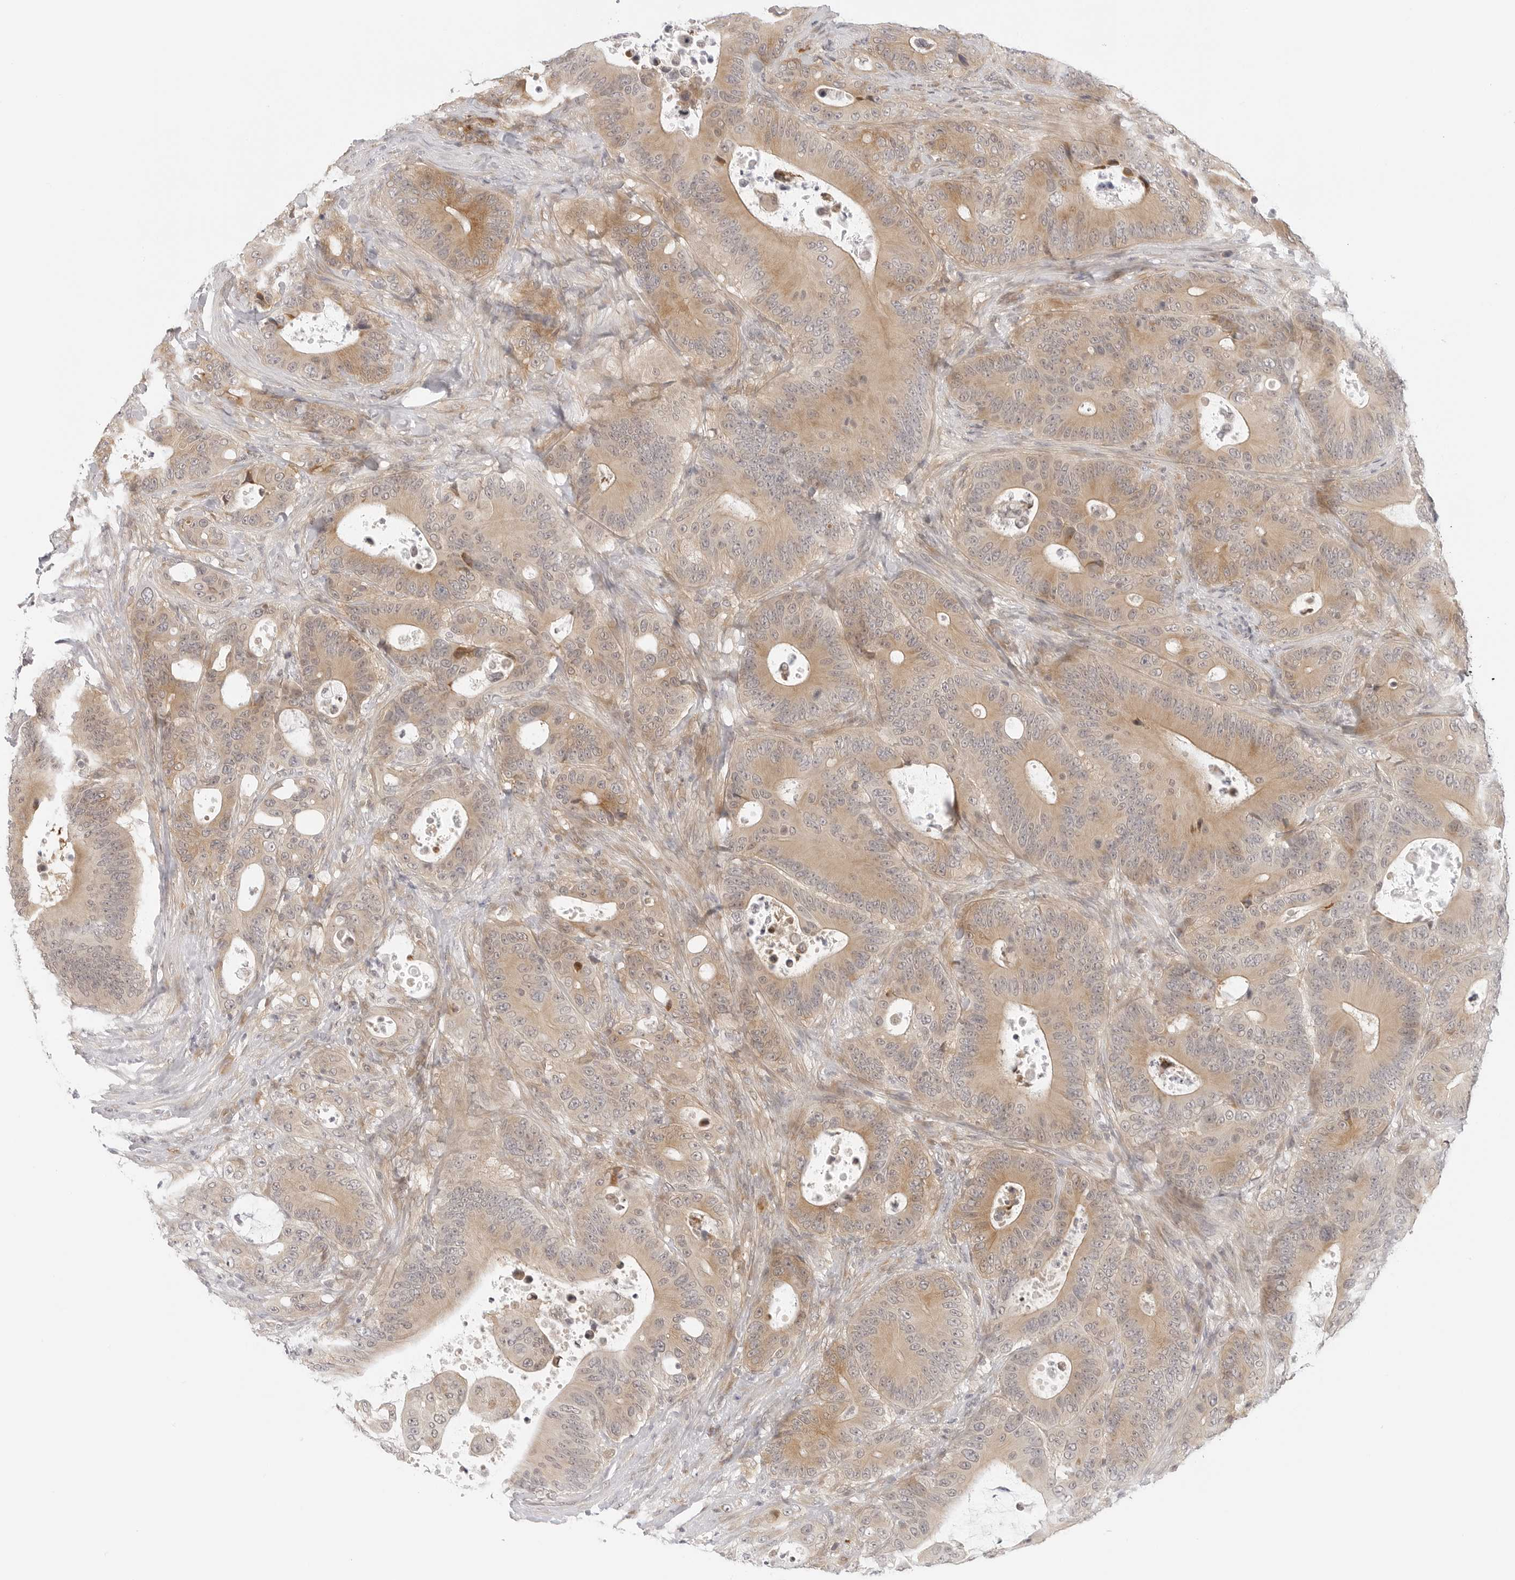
{"staining": {"intensity": "moderate", "quantity": ">75%", "location": "cytoplasmic/membranous"}, "tissue": "colorectal cancer", "cell_type": "Tumor cells", "image_type": "cancer", "snomed": [{"axis": "morphology", "description": "Adenocarcinoma, NOS"}, {"axis": "topography", "description": "Colon"}], "caption": "Colorectal cancer stained with a protein marker exhibits moderate staining in tumor cells.", "gene": "TCP1", "patient": {"sex": "male", "age": 83}}